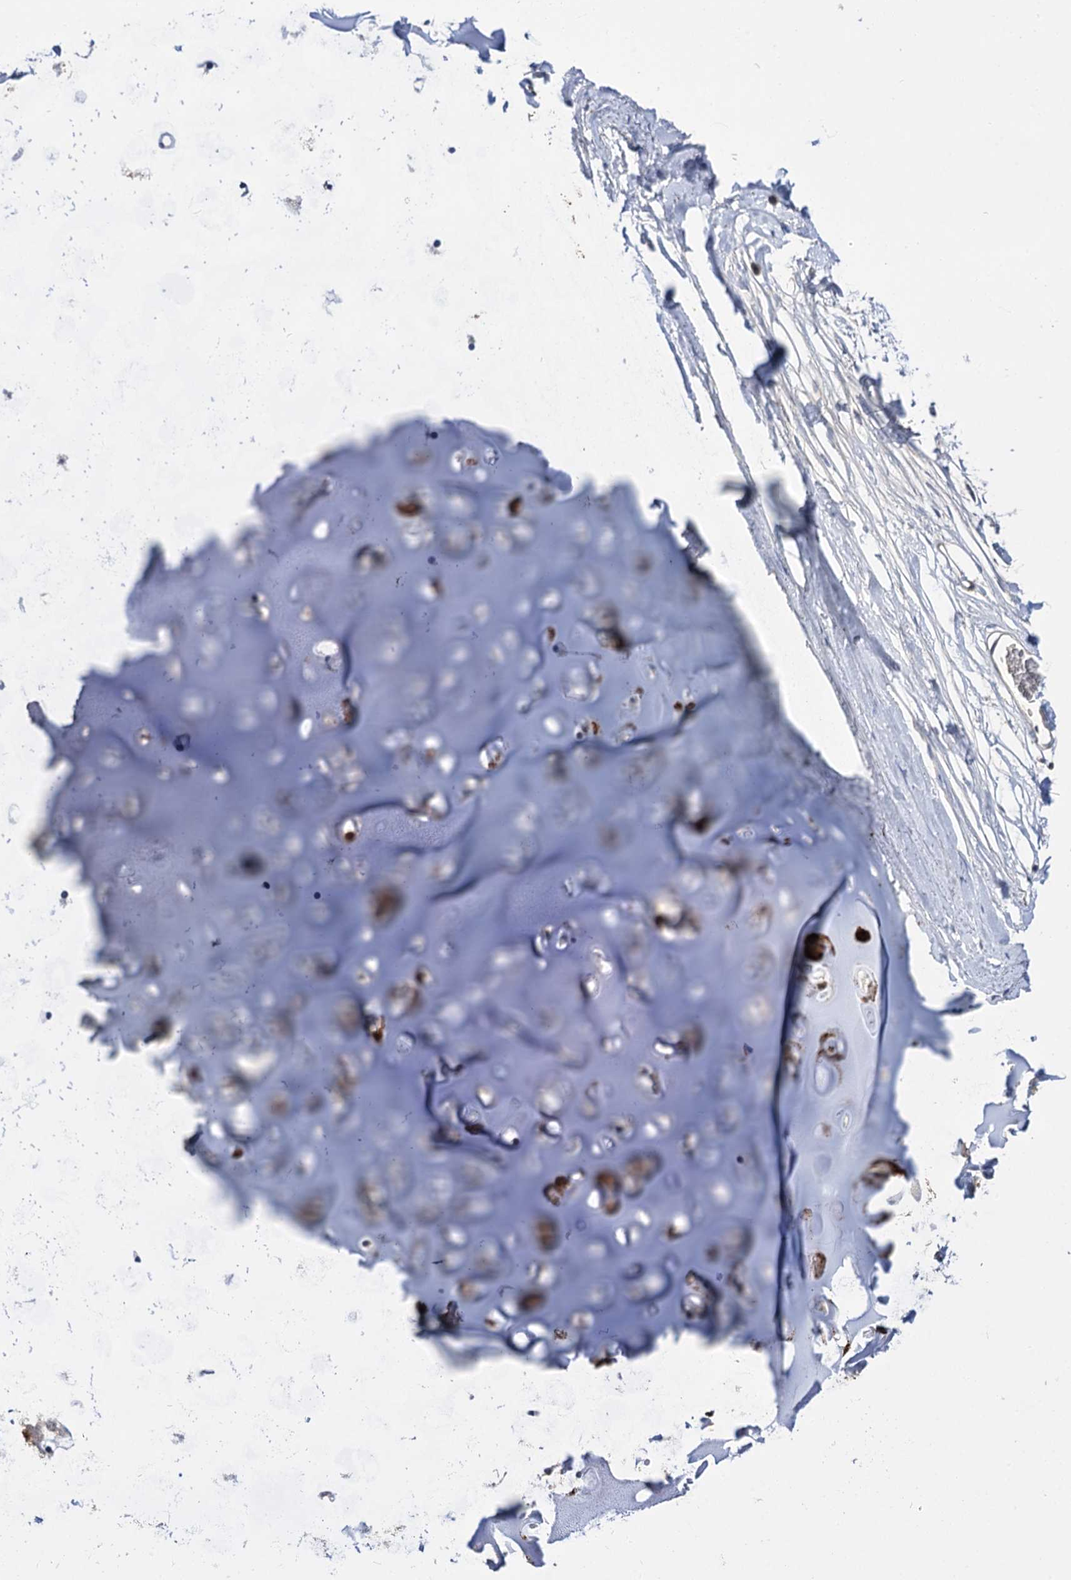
{"staining": {"intensity": "negative", "quantity": "none", "location": "none"}, "tissue": "adipose tissue", "cell_type": "Adipocytes", "image_type": "normal", "snomed": [{"axis": "morphology", "description": "Normal tissue, NOS"}, {"axis": "topography", "description": "Lymph node"}, {"axis": "topography", "description": "Bronchus"}], "caption": "Immunohistochemistry (IHC) micrograph of benign adipose tissue: human adipose tissue stained with DAB exhibits no significant protein expression in adipocytes. The staining was performed using DAB (3,3'-diaminobenzidine) to visualize the protein expression in brown, while the nuclei were stained in blue with hematoxylin (Magnification: 20x).", "gene": "NEK10", "patient": {"sex": "male", "age": 63}}